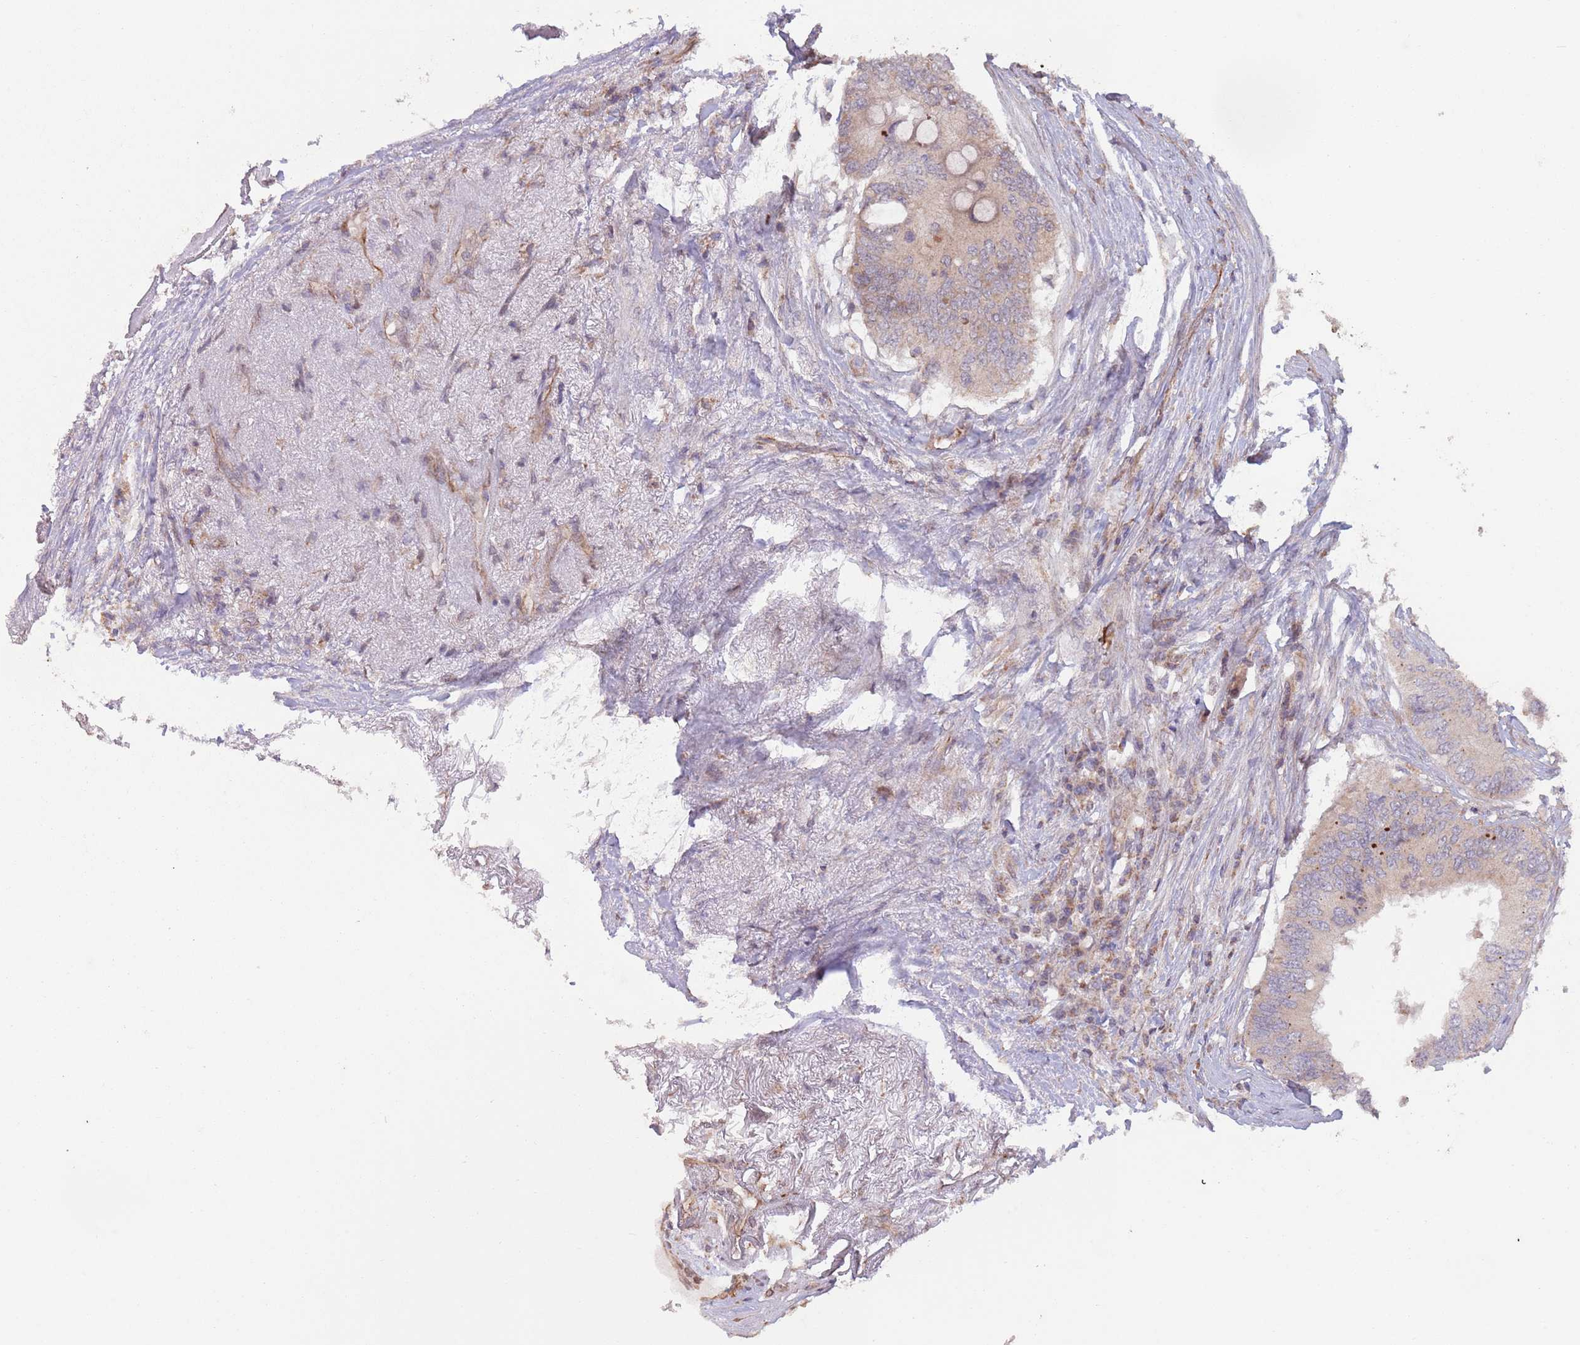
{"staining": {"intensity": "weak", "quantity": "25%-75%", "location": "cytoplasmic/membranous"}, "tissue": "colorectal cancer", "cell_type": "Tumor cells", "image_type": "cancer", "snomed": [{"axis": "morphology", "description": "Adenocarcinoma, NOS"}, {"axis": "topography", "description": "Colon"}], "caption": "Adenocarcinoma (colorectal) stained with IHC displays weak cytoplasmic/membranous staining in about 25%-75% of tumor cells.", "gene": "CHD9", "patient": {"sex": "male", "age": 71}}